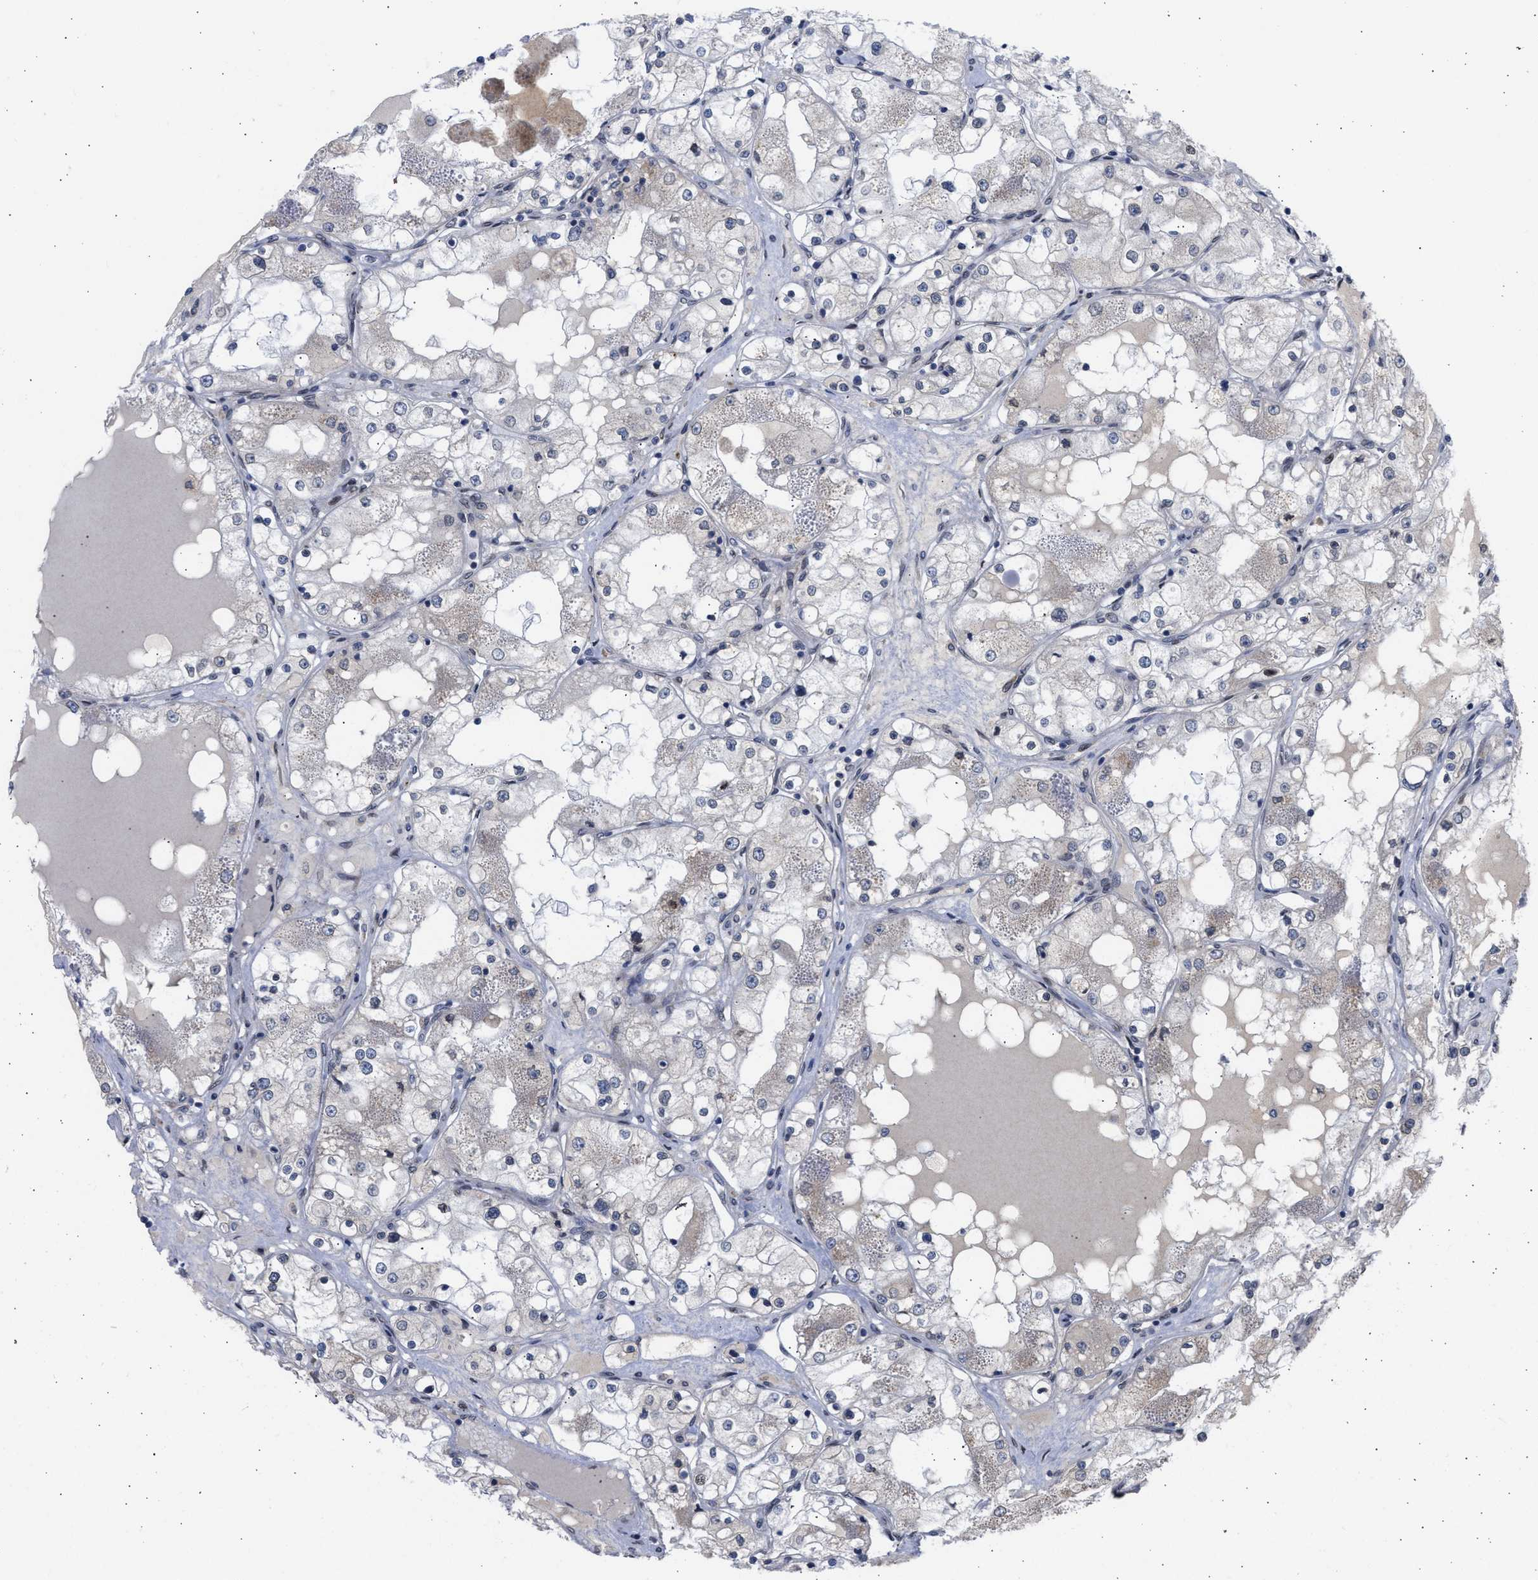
{"staining": {"intensity": "negative", "quantity": "none", "location": "none"}, "tissue": "renal cancer", "cell_type": "Tumor cells", "image_type": "cancer", "snomed": [{"axis": "morphology", "description": "Adenocarcinoma, NOS"}, {"axis": "topography", "description": "Kidney"}], "caption": "Tumor cells show no significant protein staining in renal cancer.", "gene": "NUP35", "patient": {"sex": "male", "age": 68}}